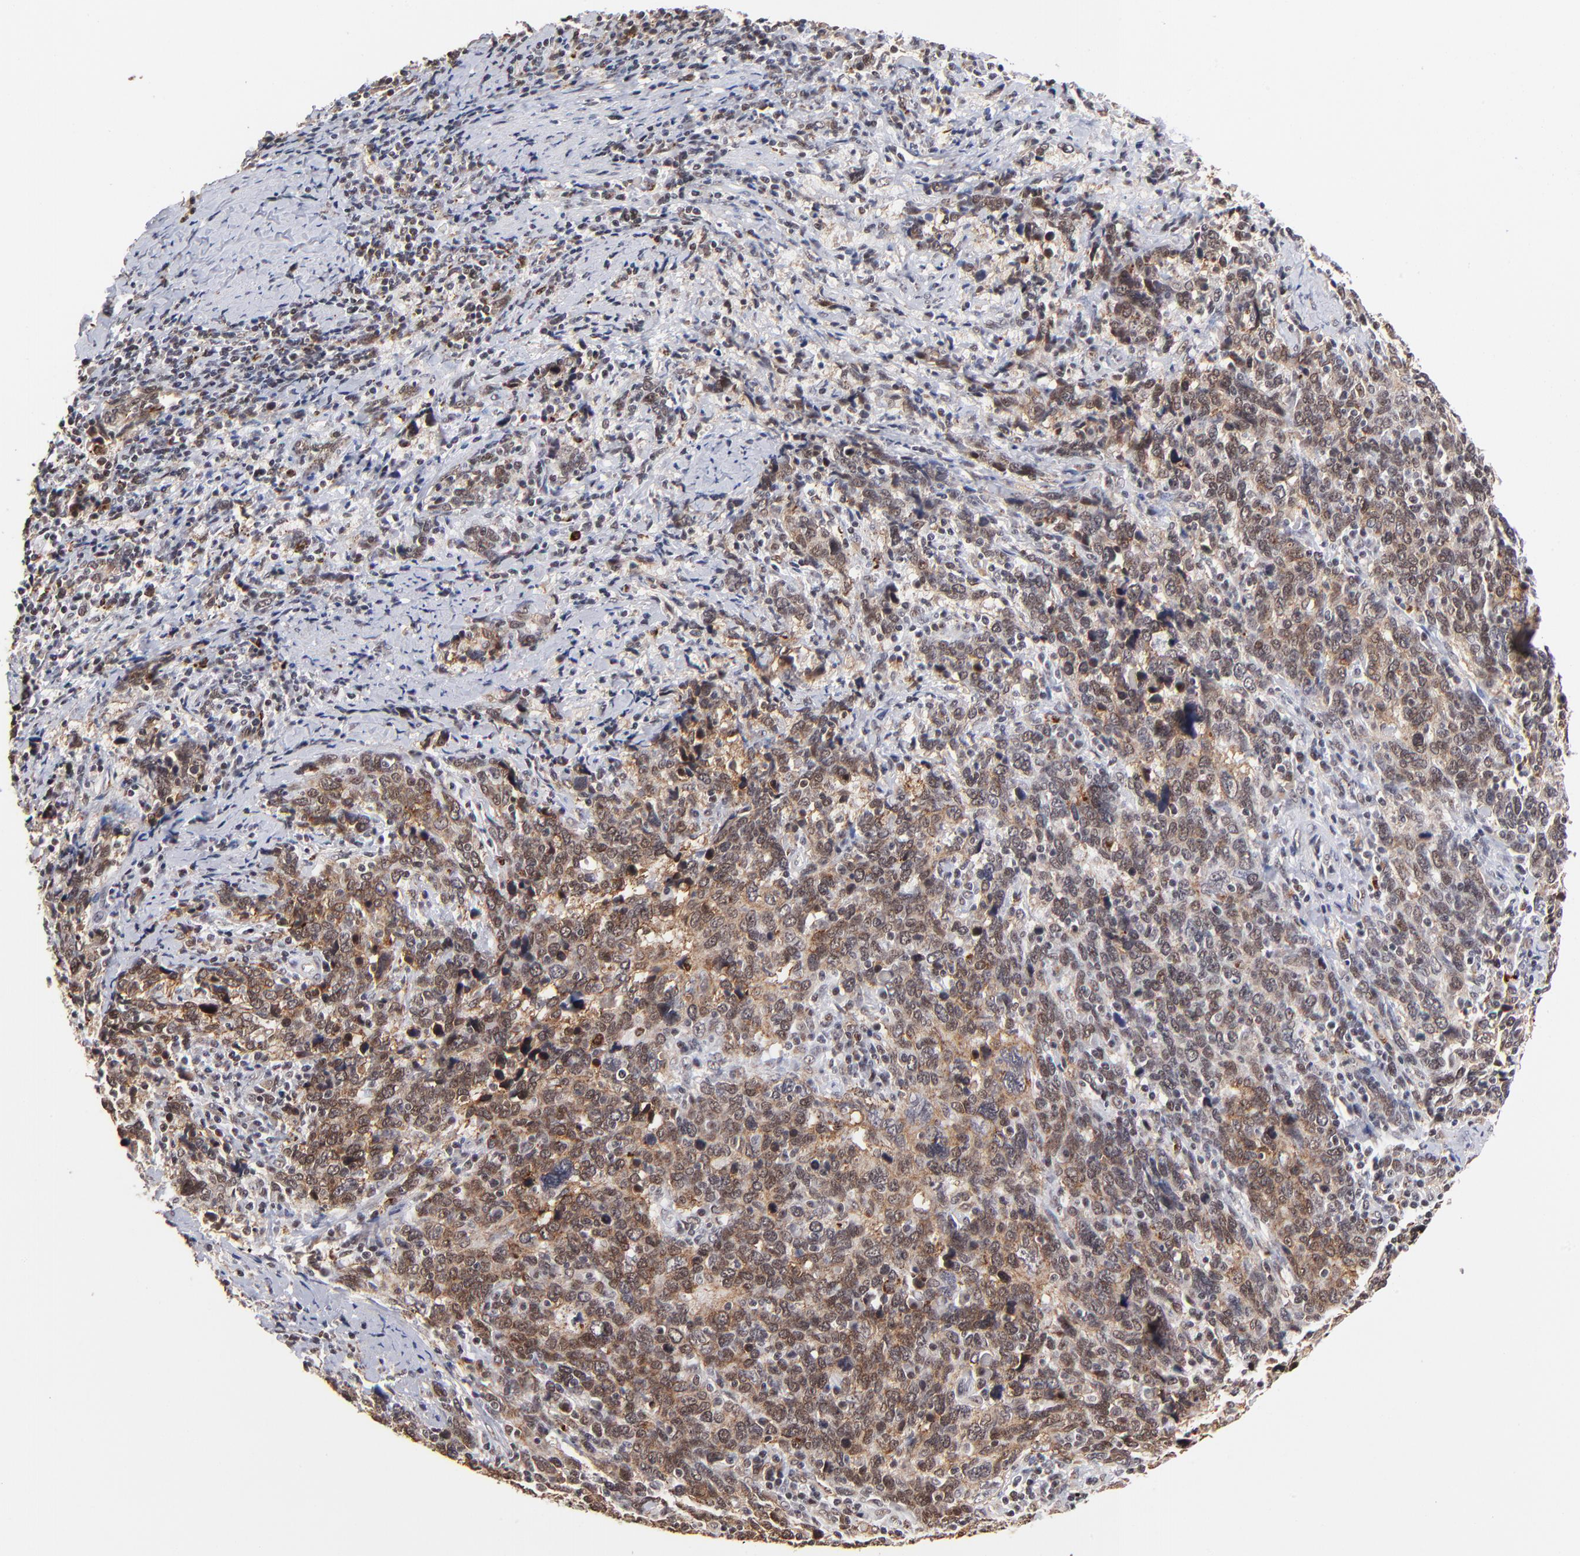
{"staining": {"intensity": "moderate", "quantity": "25%-75%", "location": "cytoplasmic/membranous,nuclear"}, "tissue": "cervical cancer", "cell_type": "Tumor cells", "image_type": "cancer", "snomed": [{"axis": "morphology", "description": "Squamous cell carcinoma, NOS"}, {"axis": "topography", "description": "Cervix"}], "caption": "High-power microscopy captured an immunohistochemistry micrograph of cervical cancer (squamous cell carcinoma), revealing moderate cytoplasmic/membranous and nuclear expression in approximately 25%-75% of tumor cells.", "gene": "ZNF146", "patient": {"sex": "female", "age": 41}}